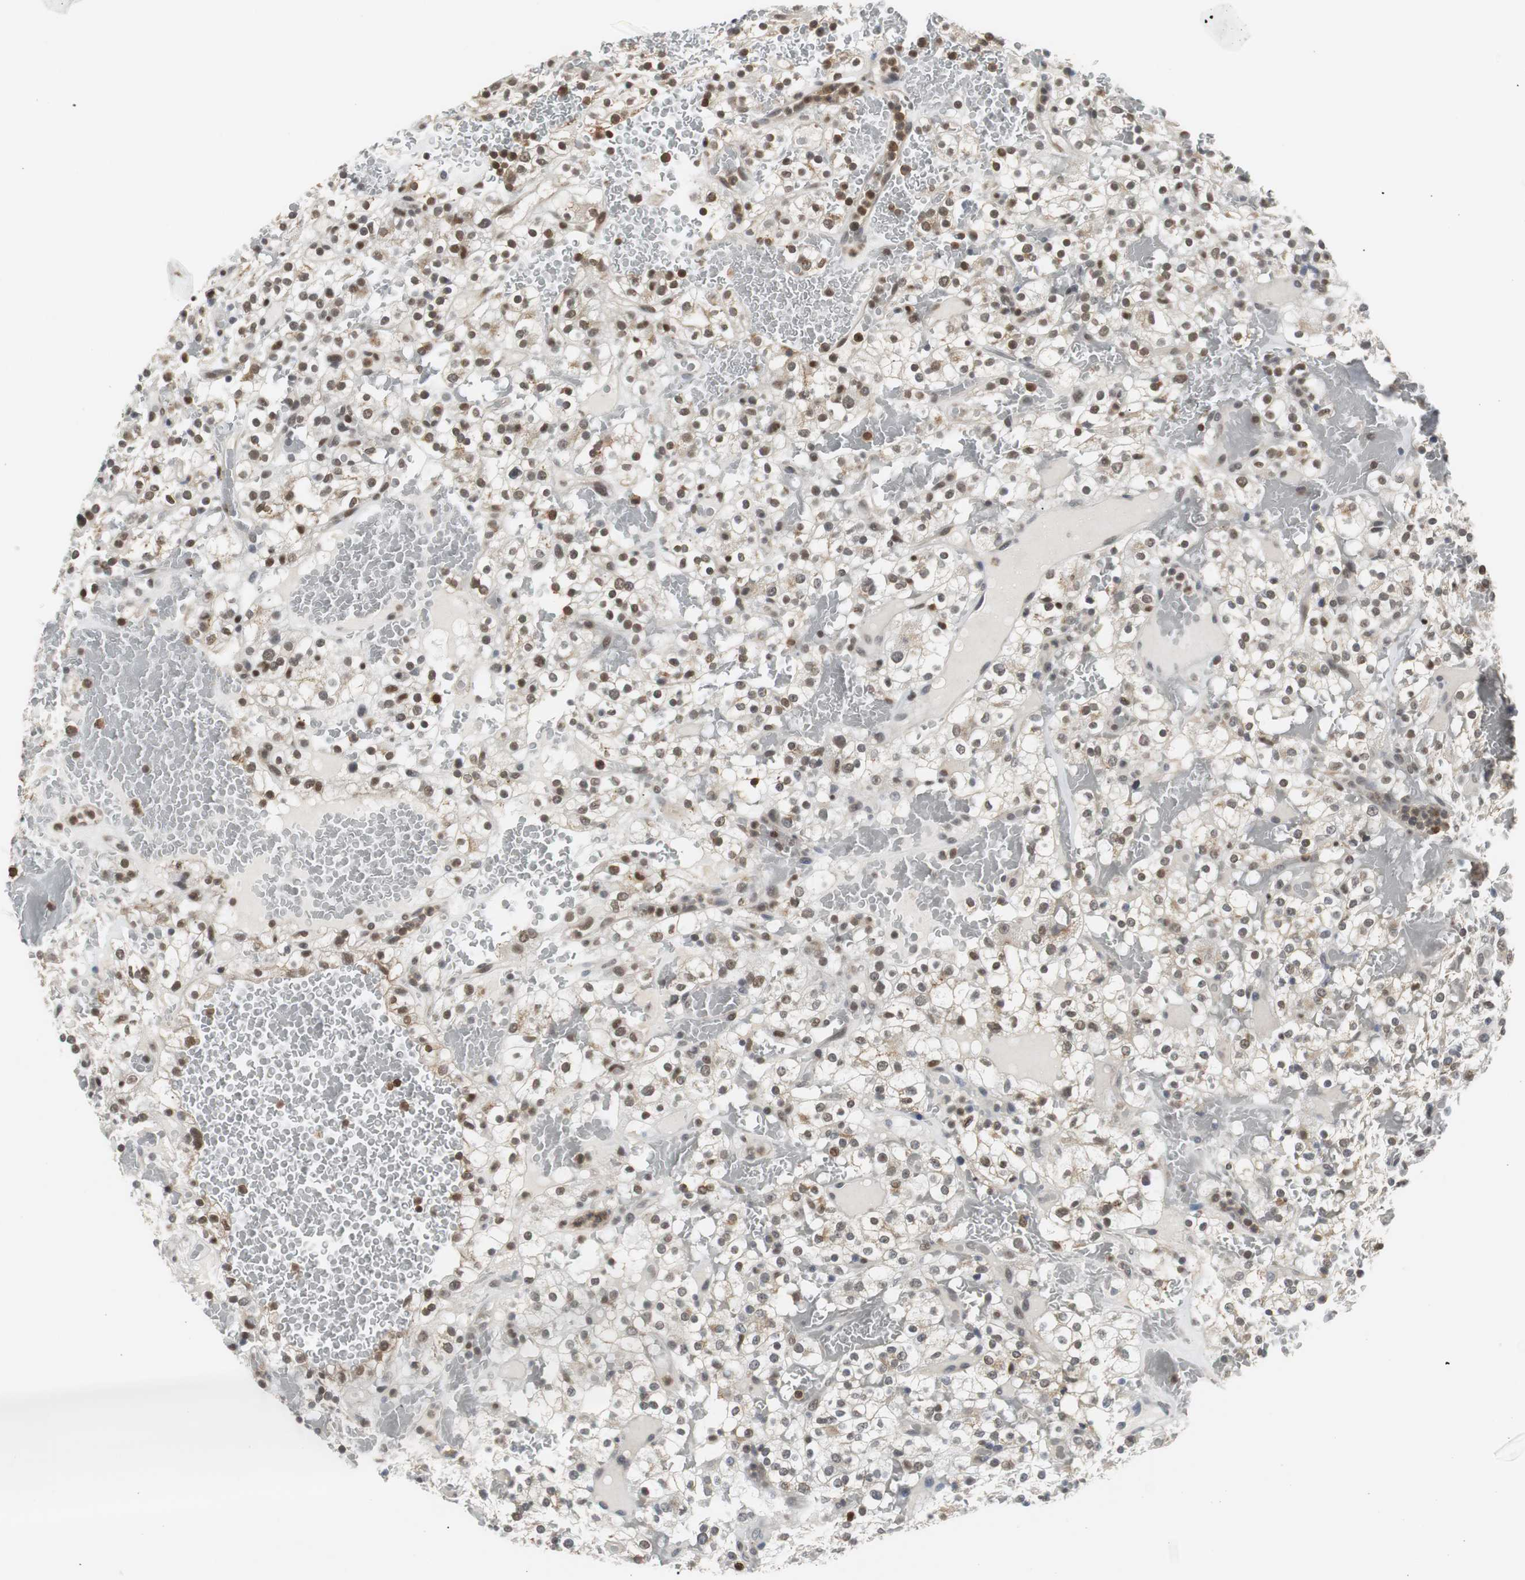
{"staining": {"intensity": "moderate", "quantity": ">75%", "location": "cytoplasmic/membranous,nuclear"}, "tissue": "renal cancer", "cell_type": "Tumor cells", "image_type": "cancer", "snomed": [{"axis": "morphology", "description": "Normal tissue, NOS"}, {"axis": "morphology", "description": "Adenocarcinoma, NOS"}, {"axis": "topography", "description": "Kidney"}], "caption": "Protein expression analysis of human adenocarcinoma (renal) reveals moderate cytoplasmic/membranous and nuclear positivity in about >75% of tumor cells. (Brightfield microscopy of DAB IHC at high magnification).", "gene": "SIRT1", "patient": {"sex": "female", "age": 72}}